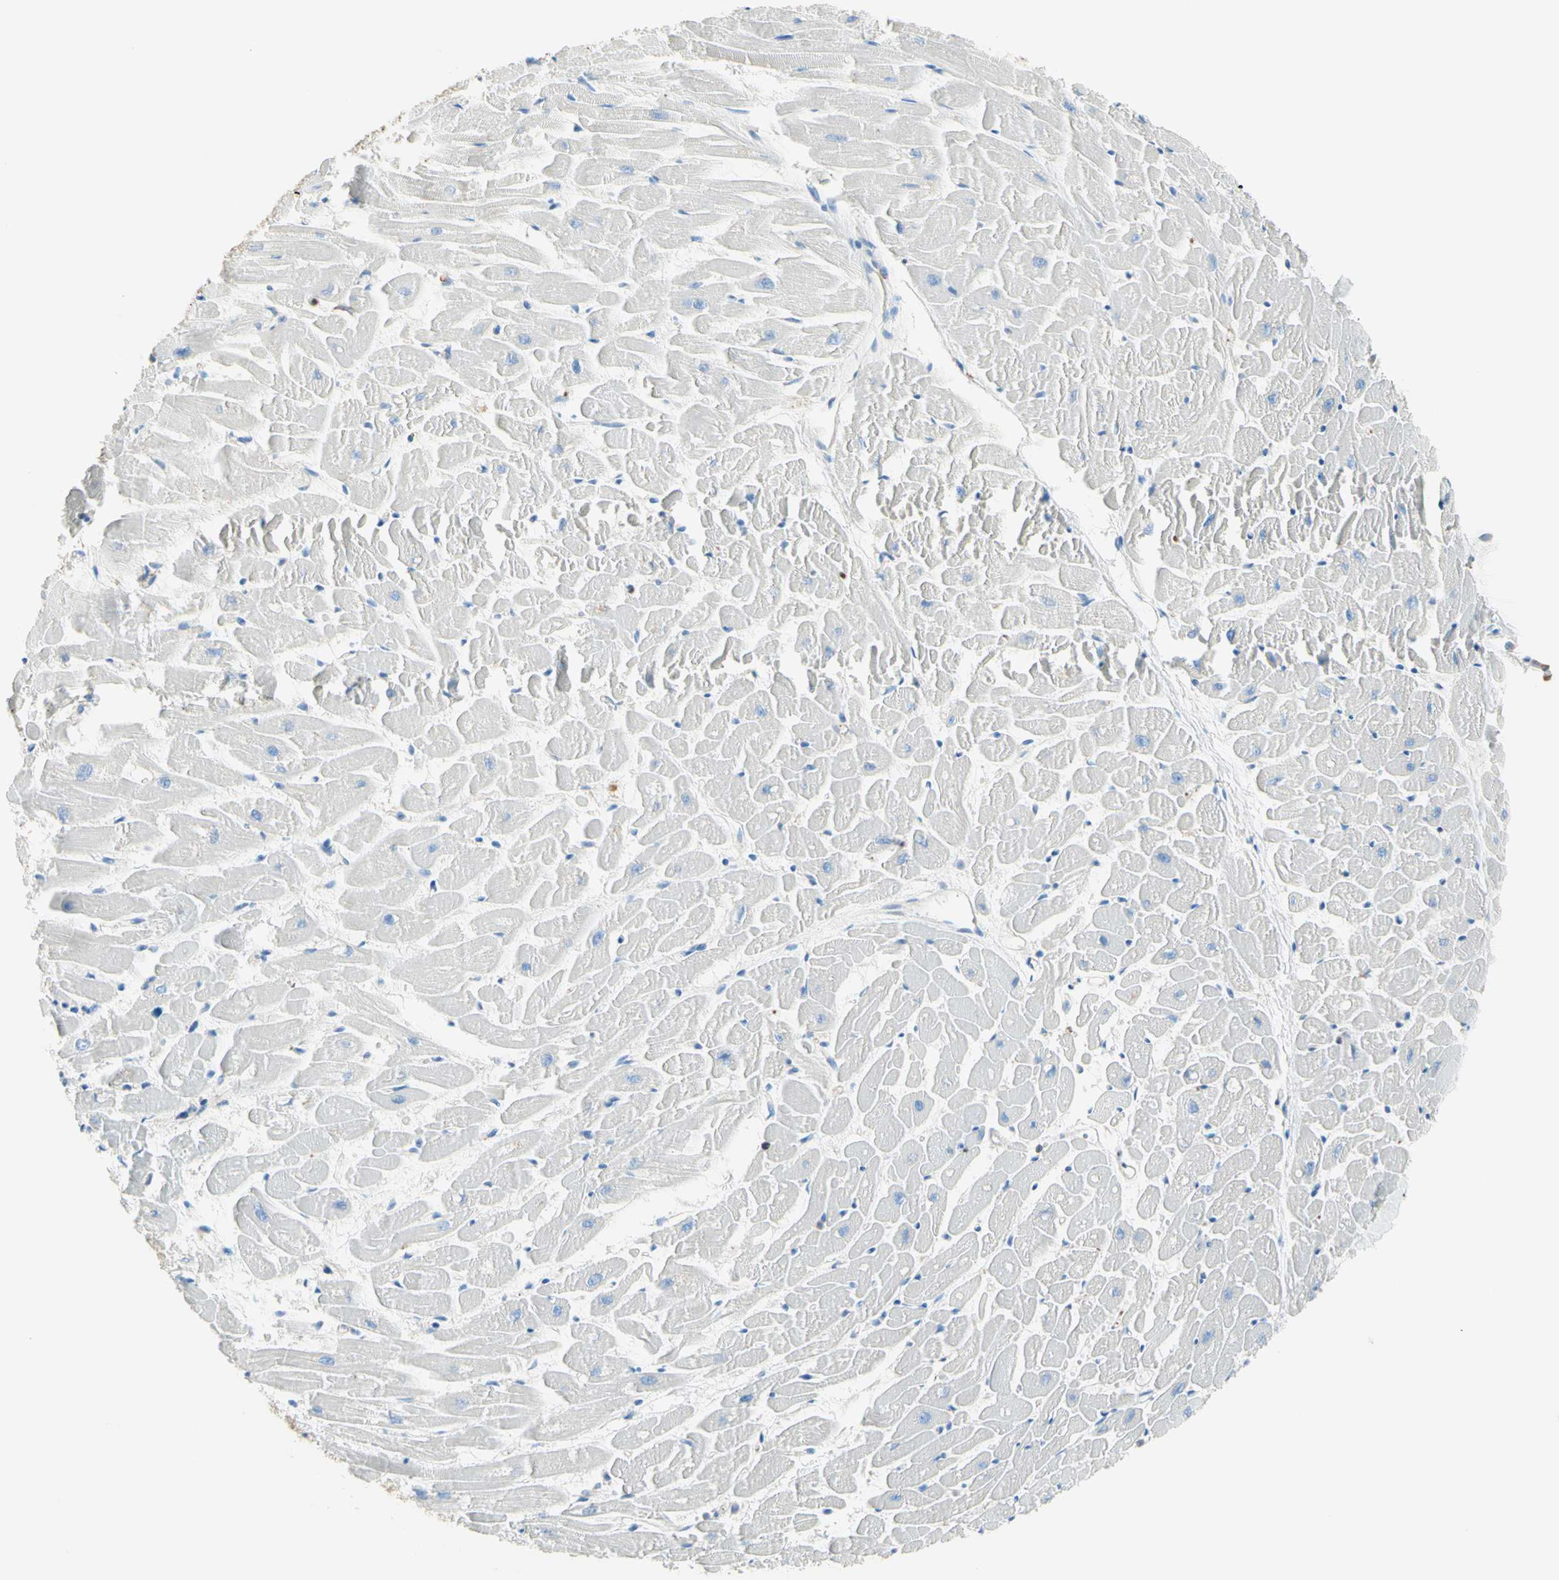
{"staining": {"intensity": "negative", "quantity": "none", "location": "none"}, "tissue": "heart muscle", "cell_type": "Cardiomyocytes", "image_type": "normal", "snomed": [{"axis": "morphology", "description": "Normal tissue, NOS"}, {"axis": "topography", "description": "Heart"}], "caption": "The micrograph shows no staining of cardiomyocytes in benign heart muscle.", "gene": "SEMA4C", "patient": {"sex": "female", "age": 19}}